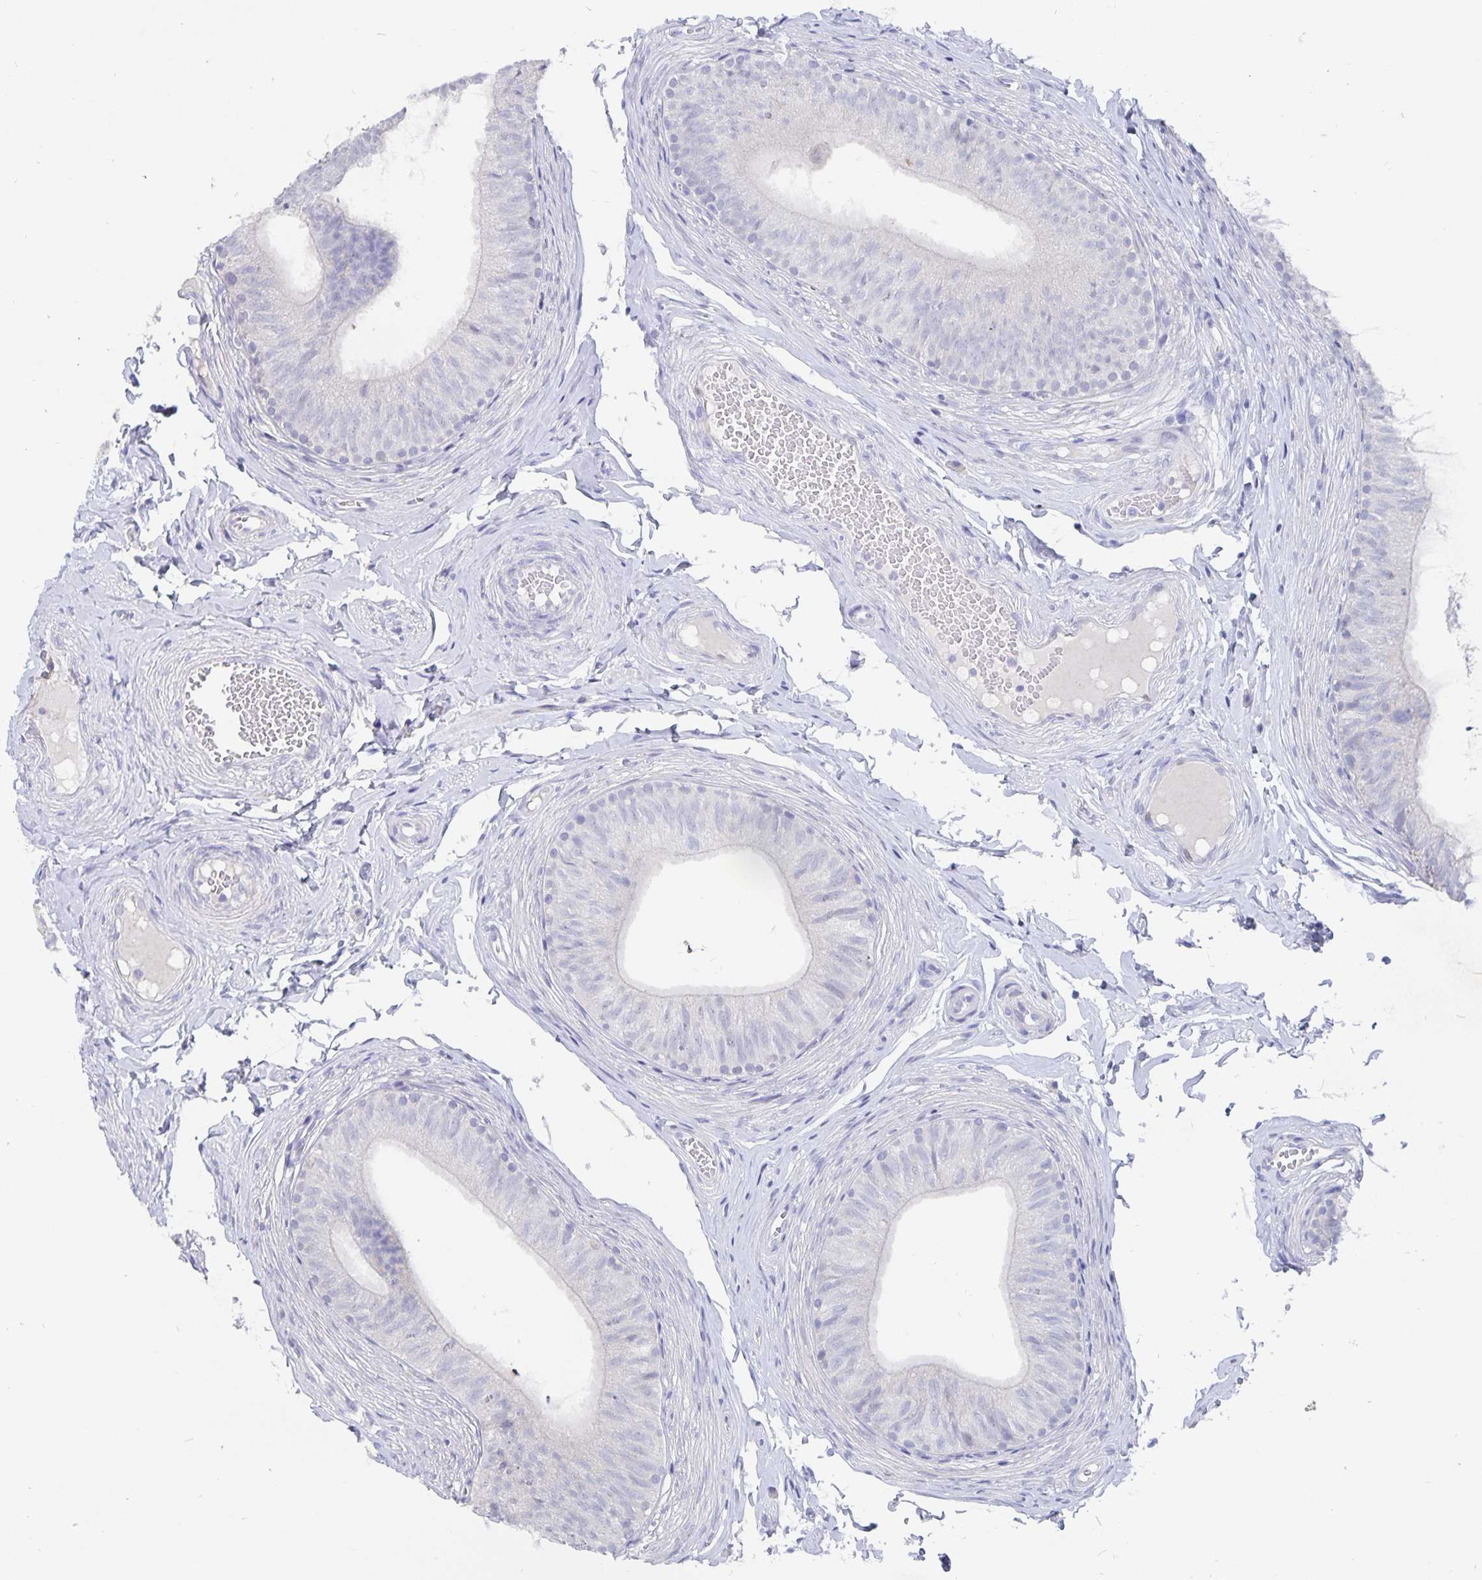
{"staining": {"intensity": "negative", "quantity": "none", "location": "none"}, "tissue": "epididymis", "cell_type": "Glandular cells", "image_type": "normal", "snomed": [{"axis": "morphology", "description": "Normal tissue, NOS"}, {"axis": "topography", "description": "Epididymis, spermatic cord, NOS"}, {"axis": "topography", "description": "Epididymis"}, {"axis": "topography", "description": "Peripheral nerve tissue"}], "caption": "High magnification brightfield microscopy of normal epididymis stained with DAB (brown) and counterstained with hematoxylin (blue): glandular cells show no significant staining. The staining was performed using DAB to visualize the protein expression in brown, while the nuclei were stained in blue with hematoxylin (Magnification: 20x).", "gene": "SMOC1", "patient": {"sex": "male", "age": 29}}